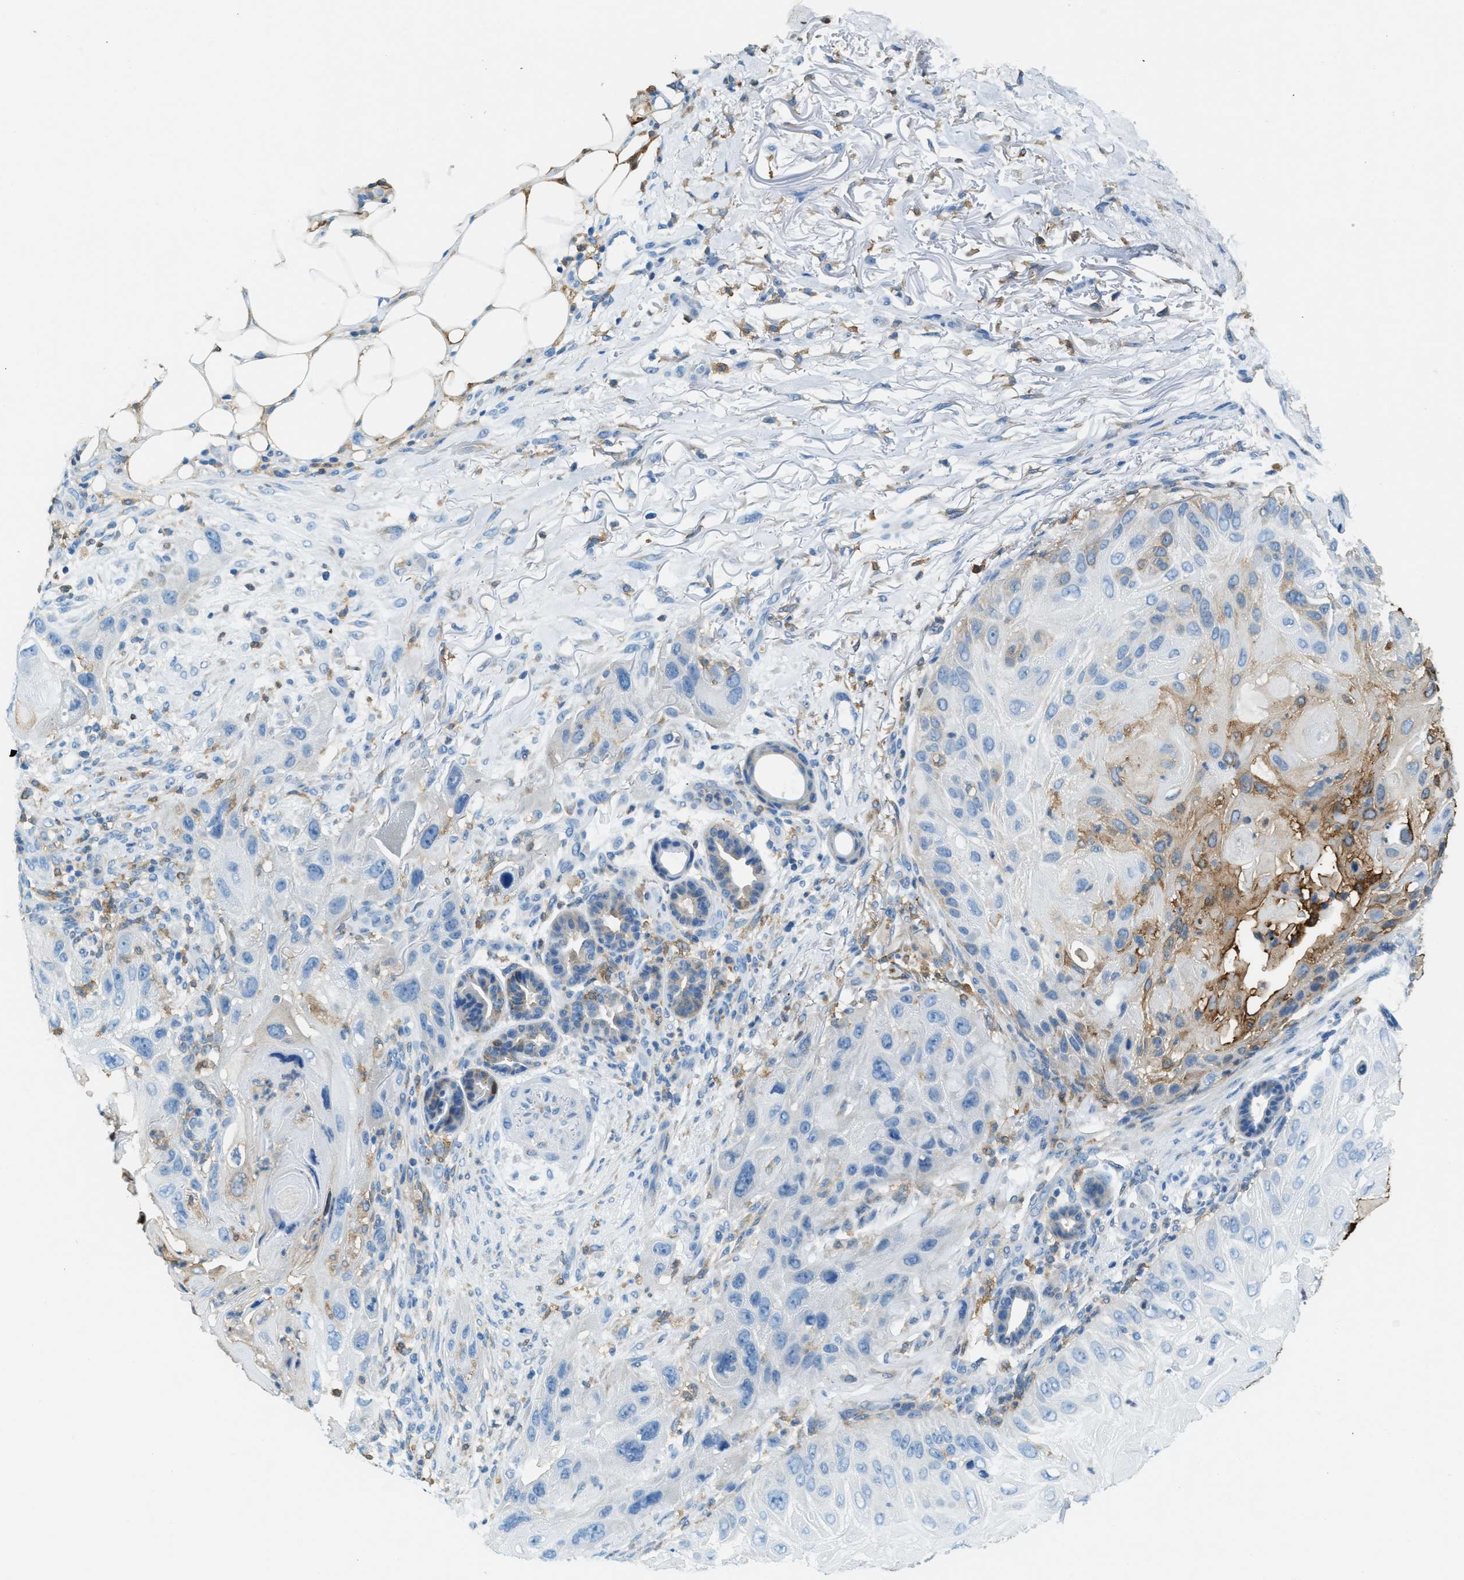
{"staining": {"intensity": "weak", "quantity": "25%-75%", "location": "cytoplasmic/membranous"}, "tissue": "skin cancer", "cell_type": "Tumor cells", "image_type": "cancer", "snomed": [{"axis": "morphology", "description": "Squamous cell carcinoma, NOS"}, {"axis": "topography", "description": "Skin"}], "caption": "Protein staining by immunohistochemistry (IHC) shows weak cytoplasmic/membranous staining in about 25%-75% of tumor cells in skin cancer.", "gene": "MATCAP2", "patient": {"sex": "female", "age": 77}}